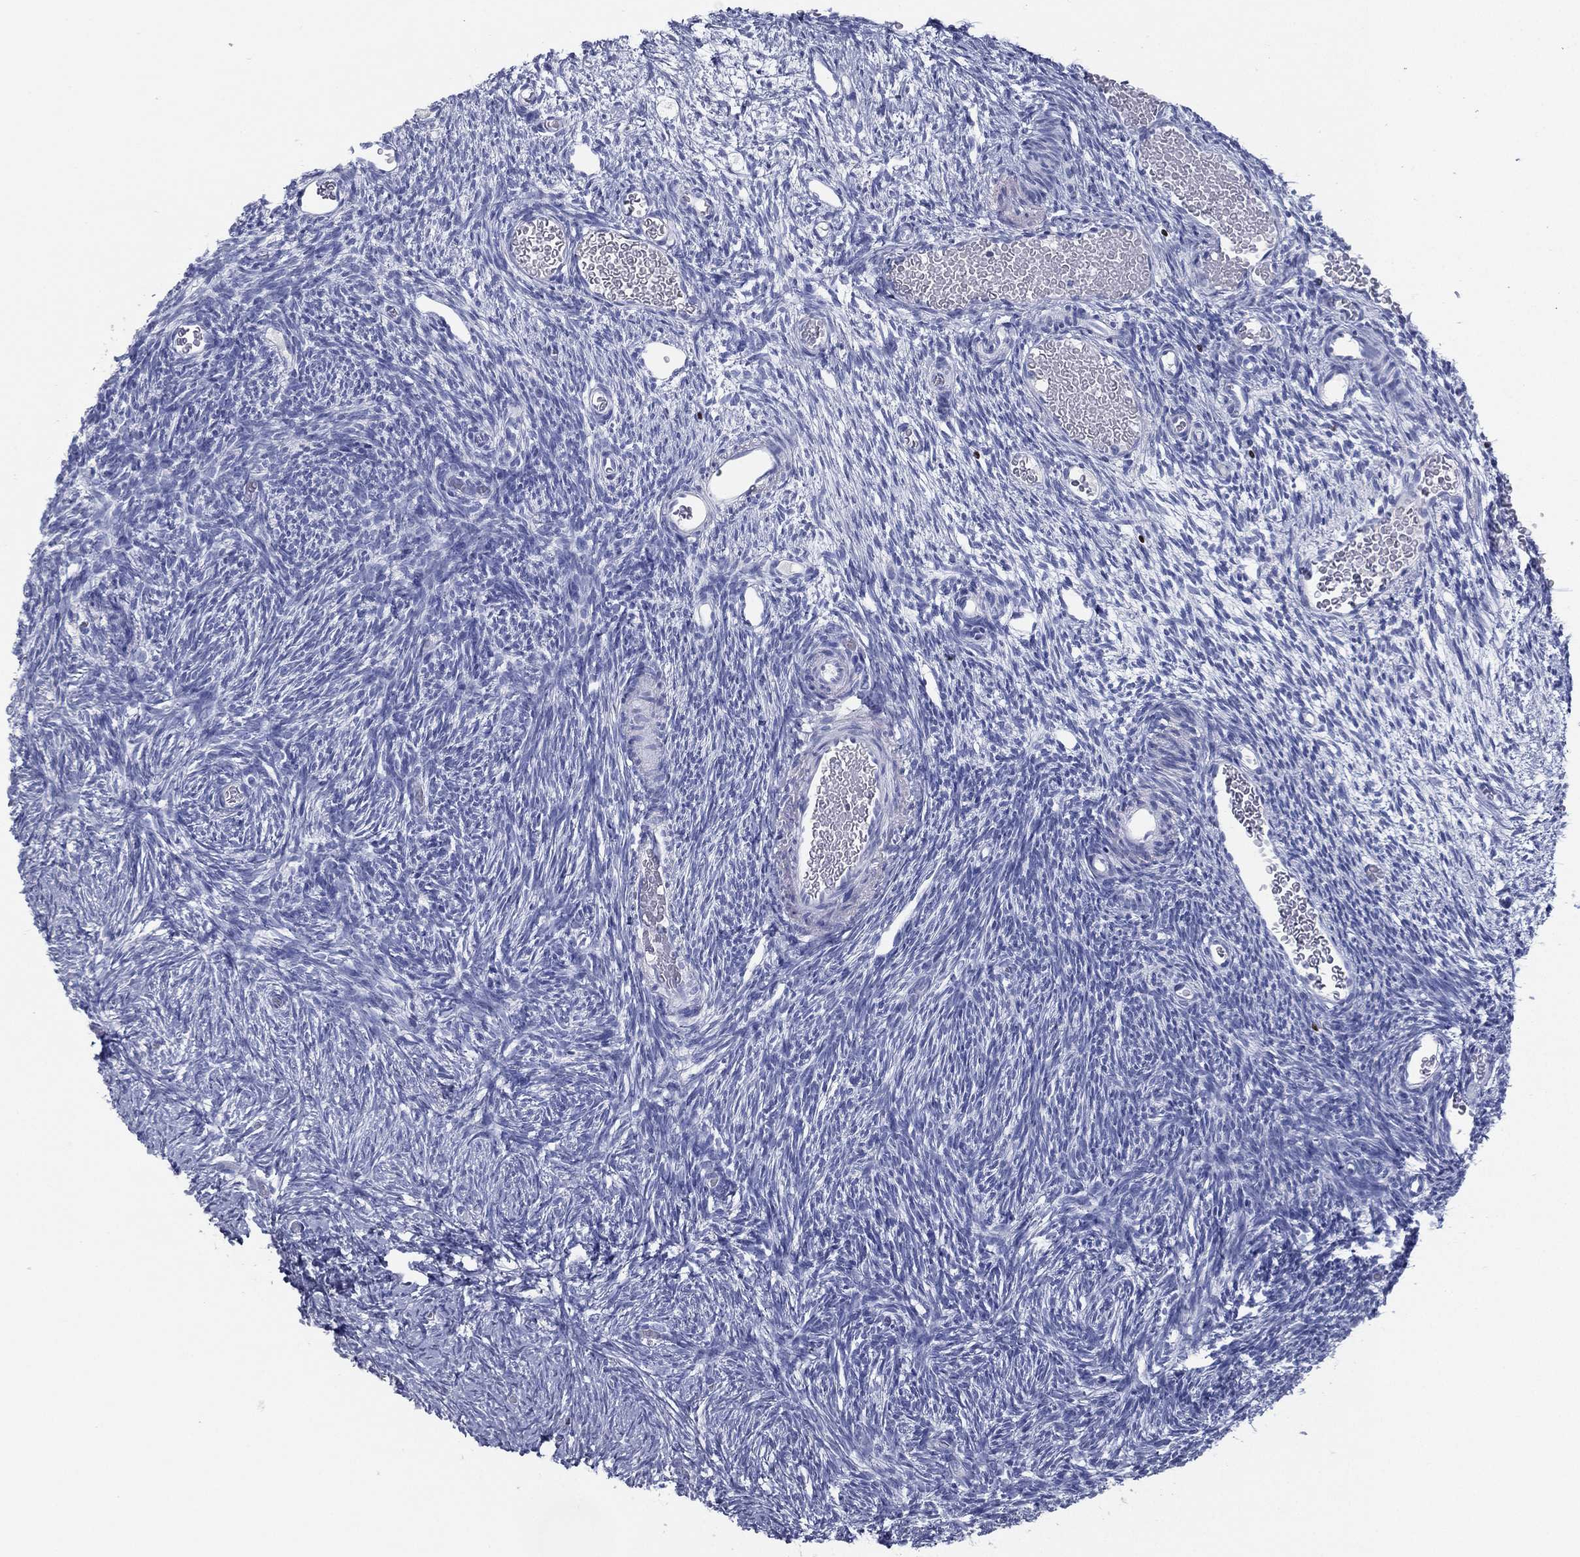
{"staining": {"intensity": "negative", "quantity": "none", "location": "none"}, "tissue": "ovary", "cell_type": "Ovarian stroma cells", "image_type": "normal", "snomed": [{"axis": "morphology", "description": "Normal tissue, NOS"}, {"axis": "topography", "description": "Ovary"}], "caption": "A high-resolution micrograph shows immunohistochemistry (IHC) staining of unremarkable ovary, which exhibits no significant positivity in ovarian stroma cells.", "gene": "PYHIN1", "patient": {"sex": "female", "age": 39}}